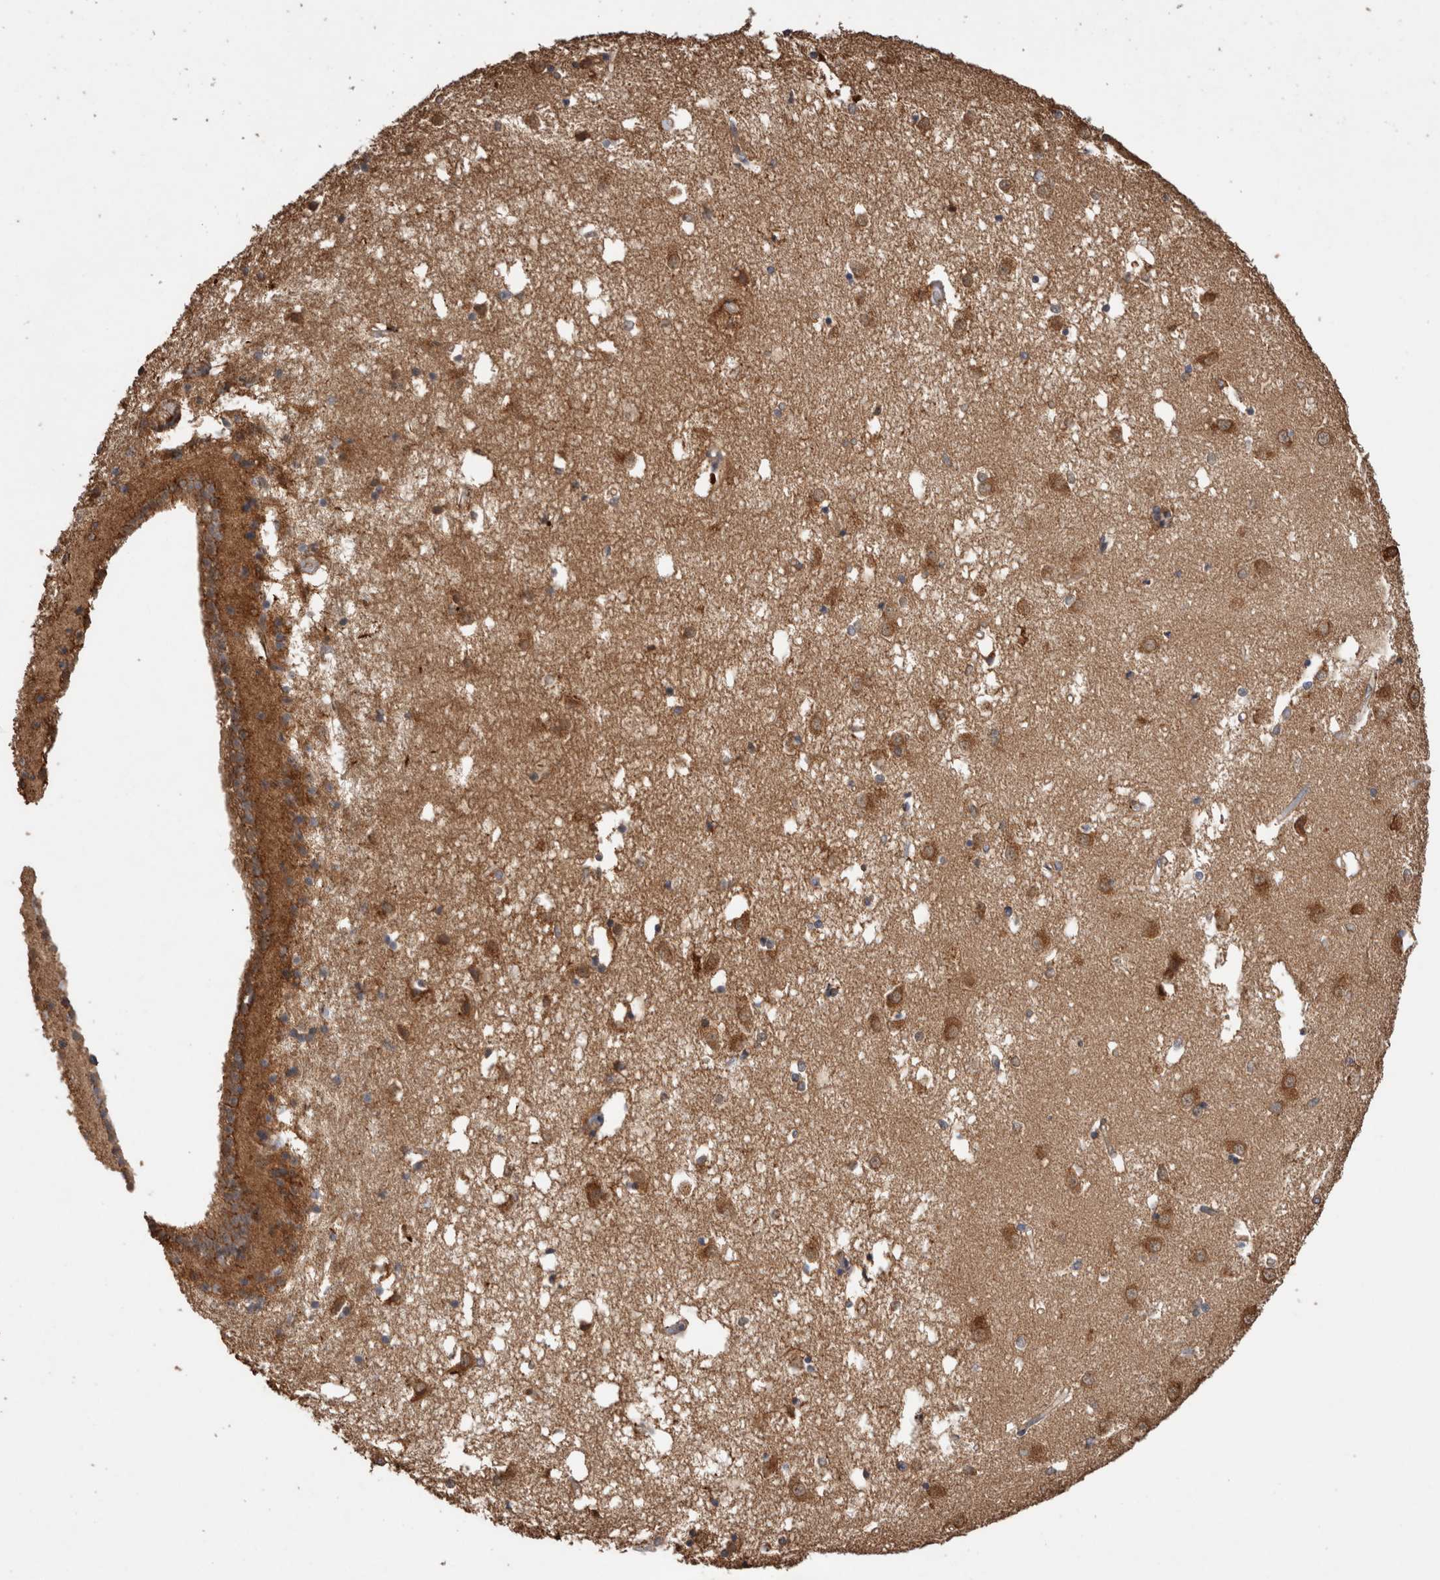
{"staining": {"intensity": "moderate", "quantity": "<25%", "location": "cytoplasmic/membranous"}, "tissue": "caudate", "cell_type": "Glial cells", "image_type": "normal", "snomed": [{"axis": "morphology", "description": "Normal tissue, NOS"}, {"axis": "topography", "description": "Lateral ventricle wall"}], "caption": "A photomicrograph of human caudate stained for a protein demonstrates moderate cytoplasmic/membranous brown staining in glial cells.", "gene": "TRIM5", "patient": {"sex": "male", "age": 45}}